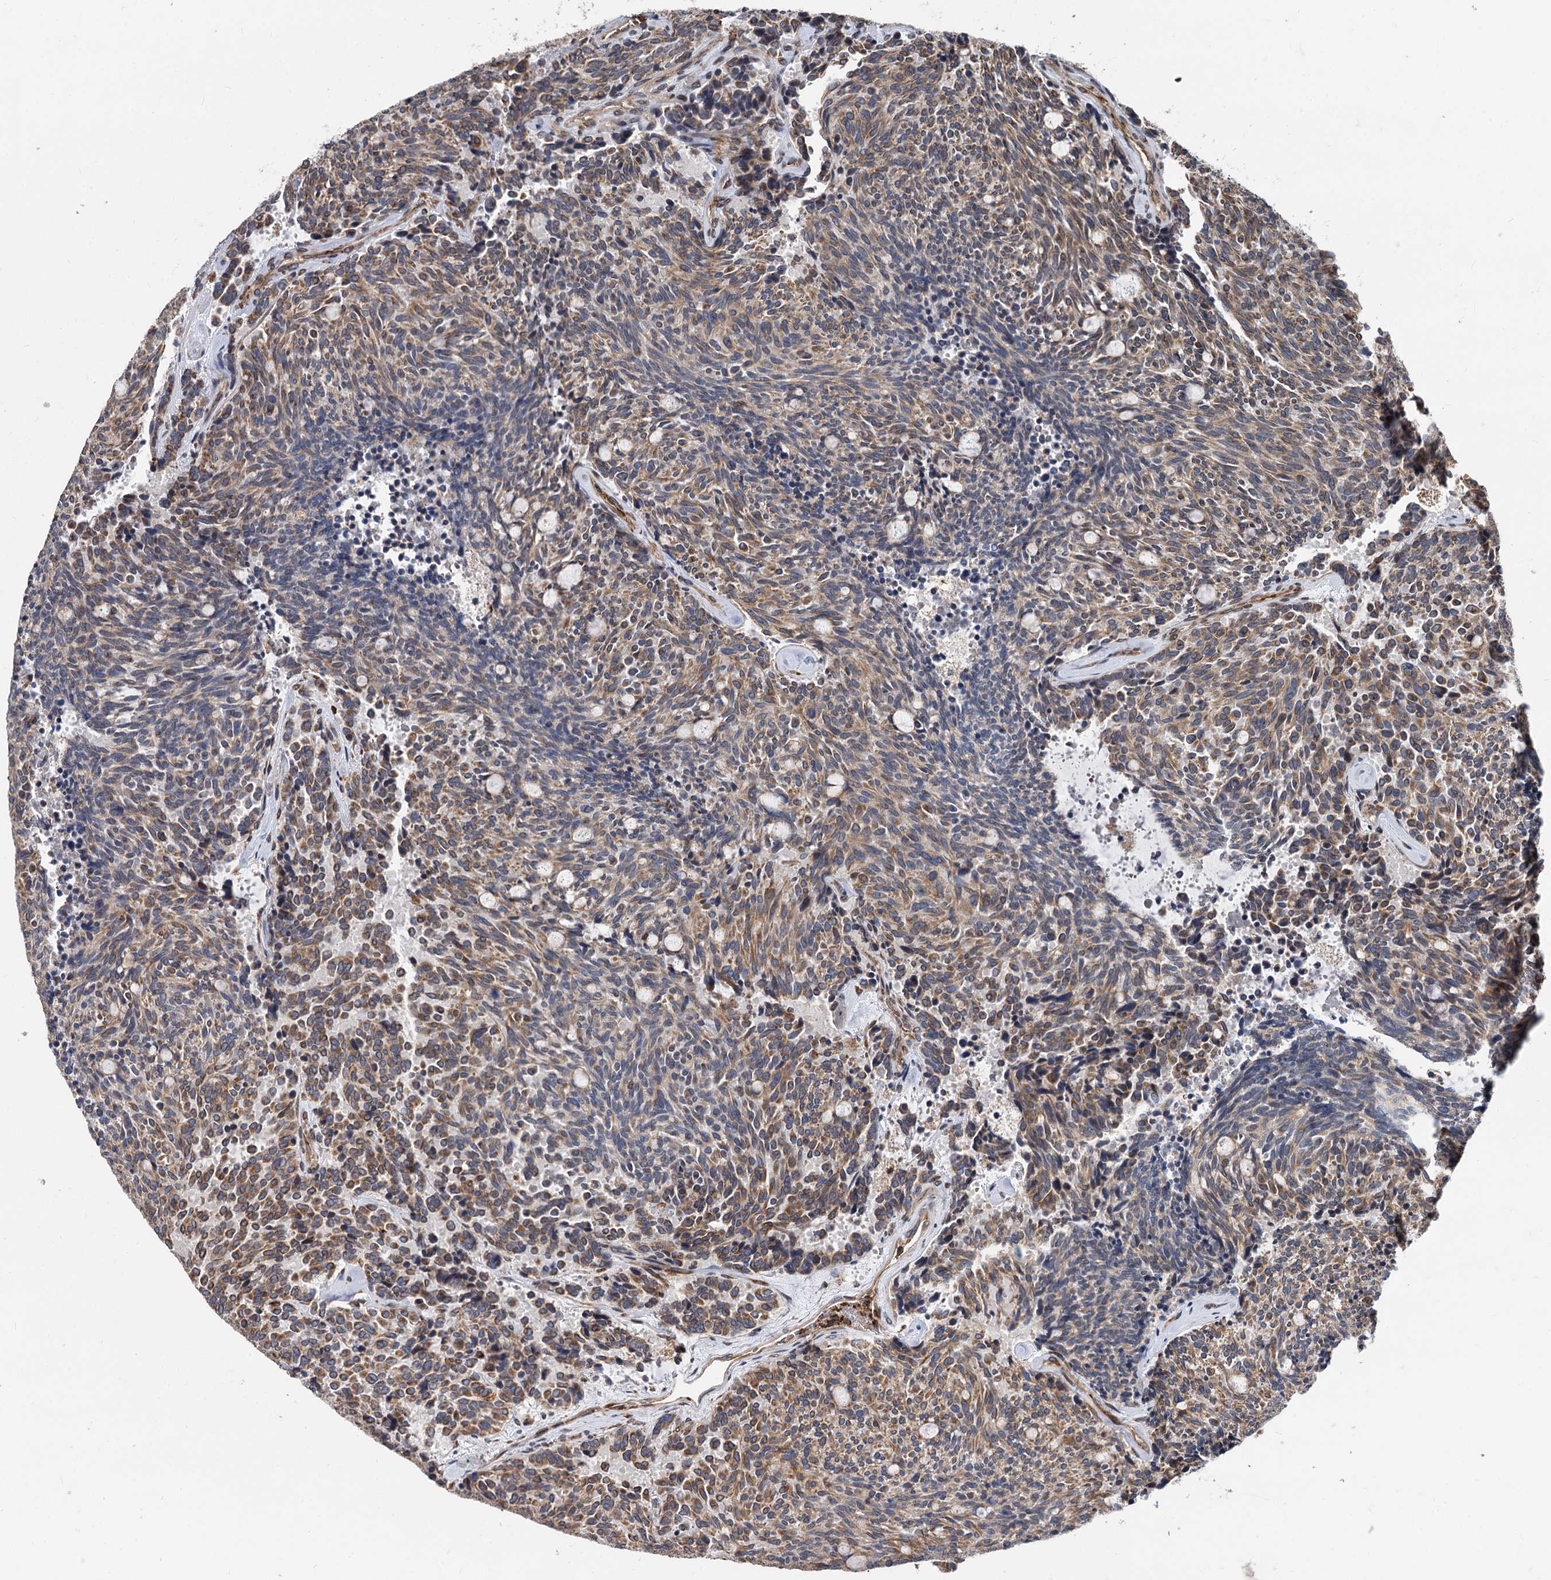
{"staining": {"intensity": "moderate", "quantity": ">75%", "location": "cytoplasmic/membranous"}, "tissue": "carcinoid", "cell_type": "Tumor cells", "image_type": "cancer", "snomed": [{"axis": "morphology", "description": "Carcinoid, malignant, NOS"}, {"axis": "topography", "description": "Pancreas"}], "caption": "The photomicrograph reveals immunohistochemical staining of malignant carcinoid. There is moderate cytoplasmic/membranous expression is present in about >75% of tumor cells.", "gene": "STIM1", "patient": {"sex": "female", "age": 54}}